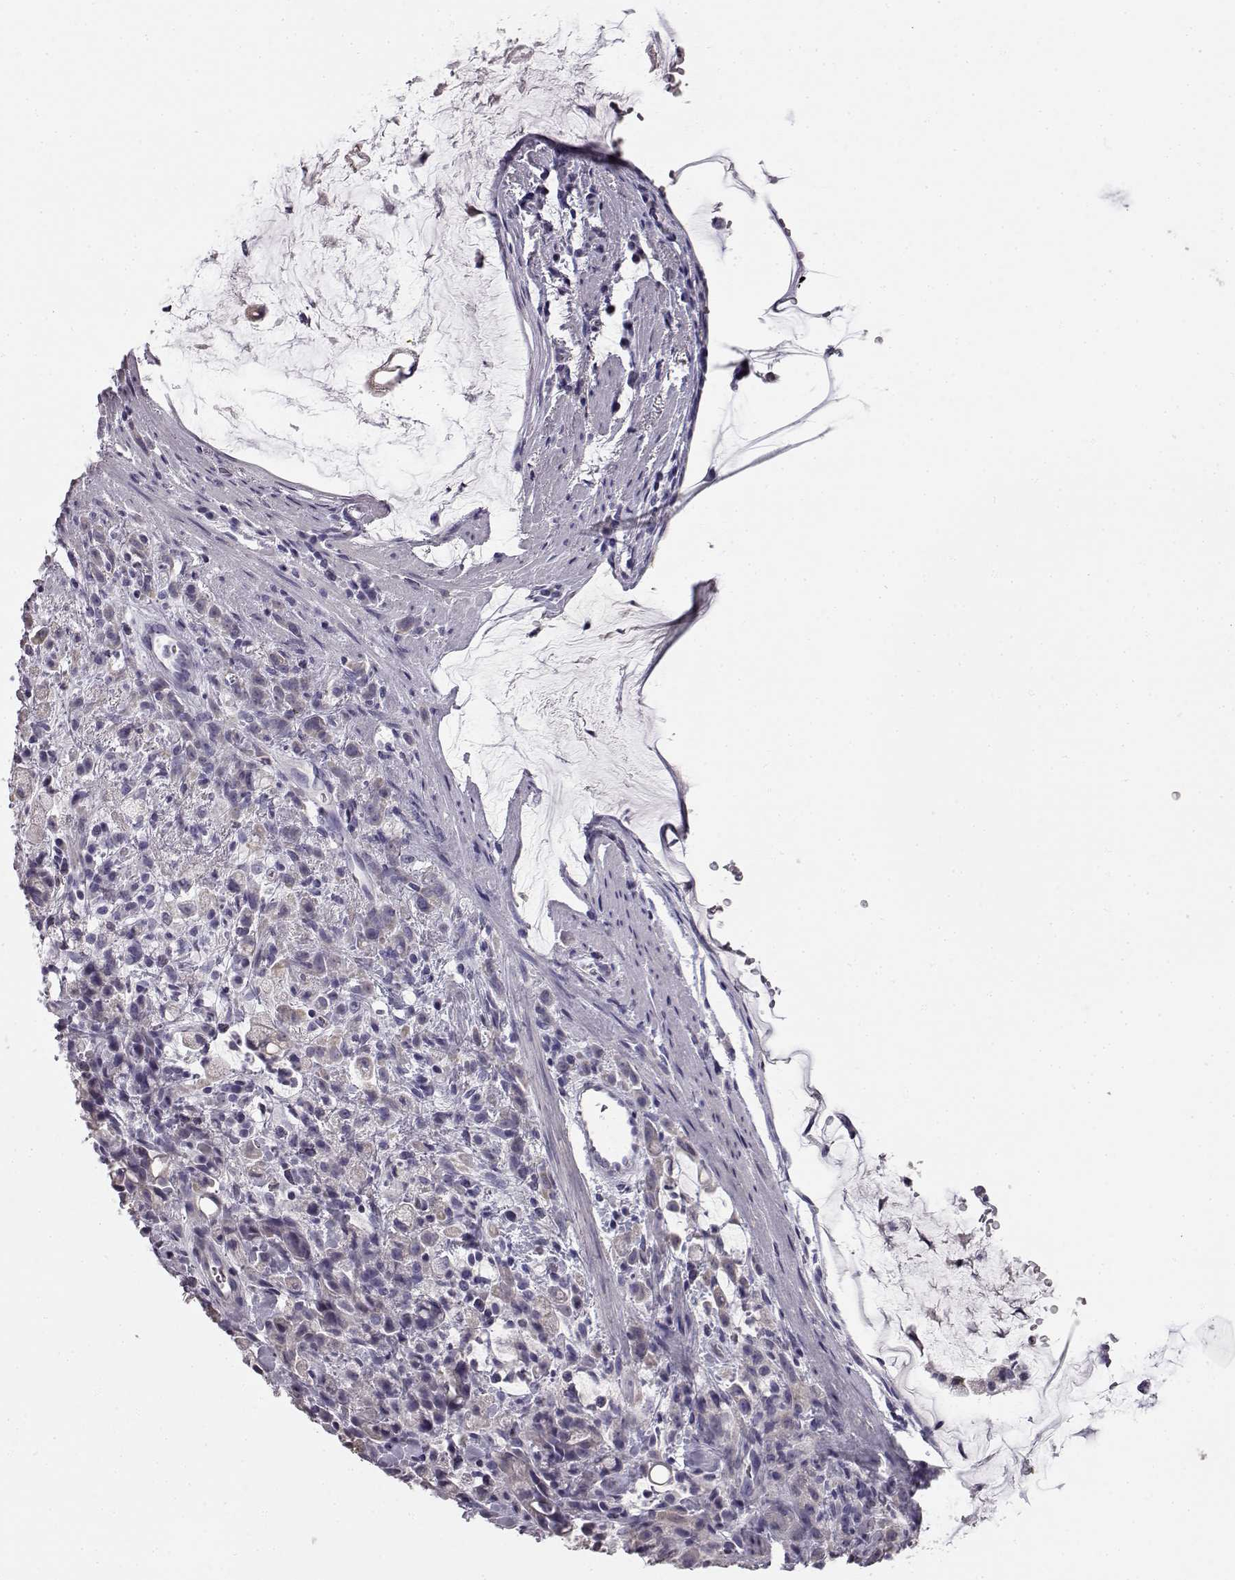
{"staining": {"intensity": "negative", "quantity": "none", "location": "none"}, "tissue": "stomach cancer", "cell_type": "Tumor cells", "image_type": "cancer", "snomed": [{"axis": "morphology", "description": "Adenocarcinoma, NOS"}, {"axis": "topography", "description": "Stomach"}], "caption": "The immunohistochemistry (IHC) micrograph has no significant staining in tumor cells of stomach adenocarcinoma tissue.", "gene": "KRT85", "patient": {"sex": "female", "age": 60}}